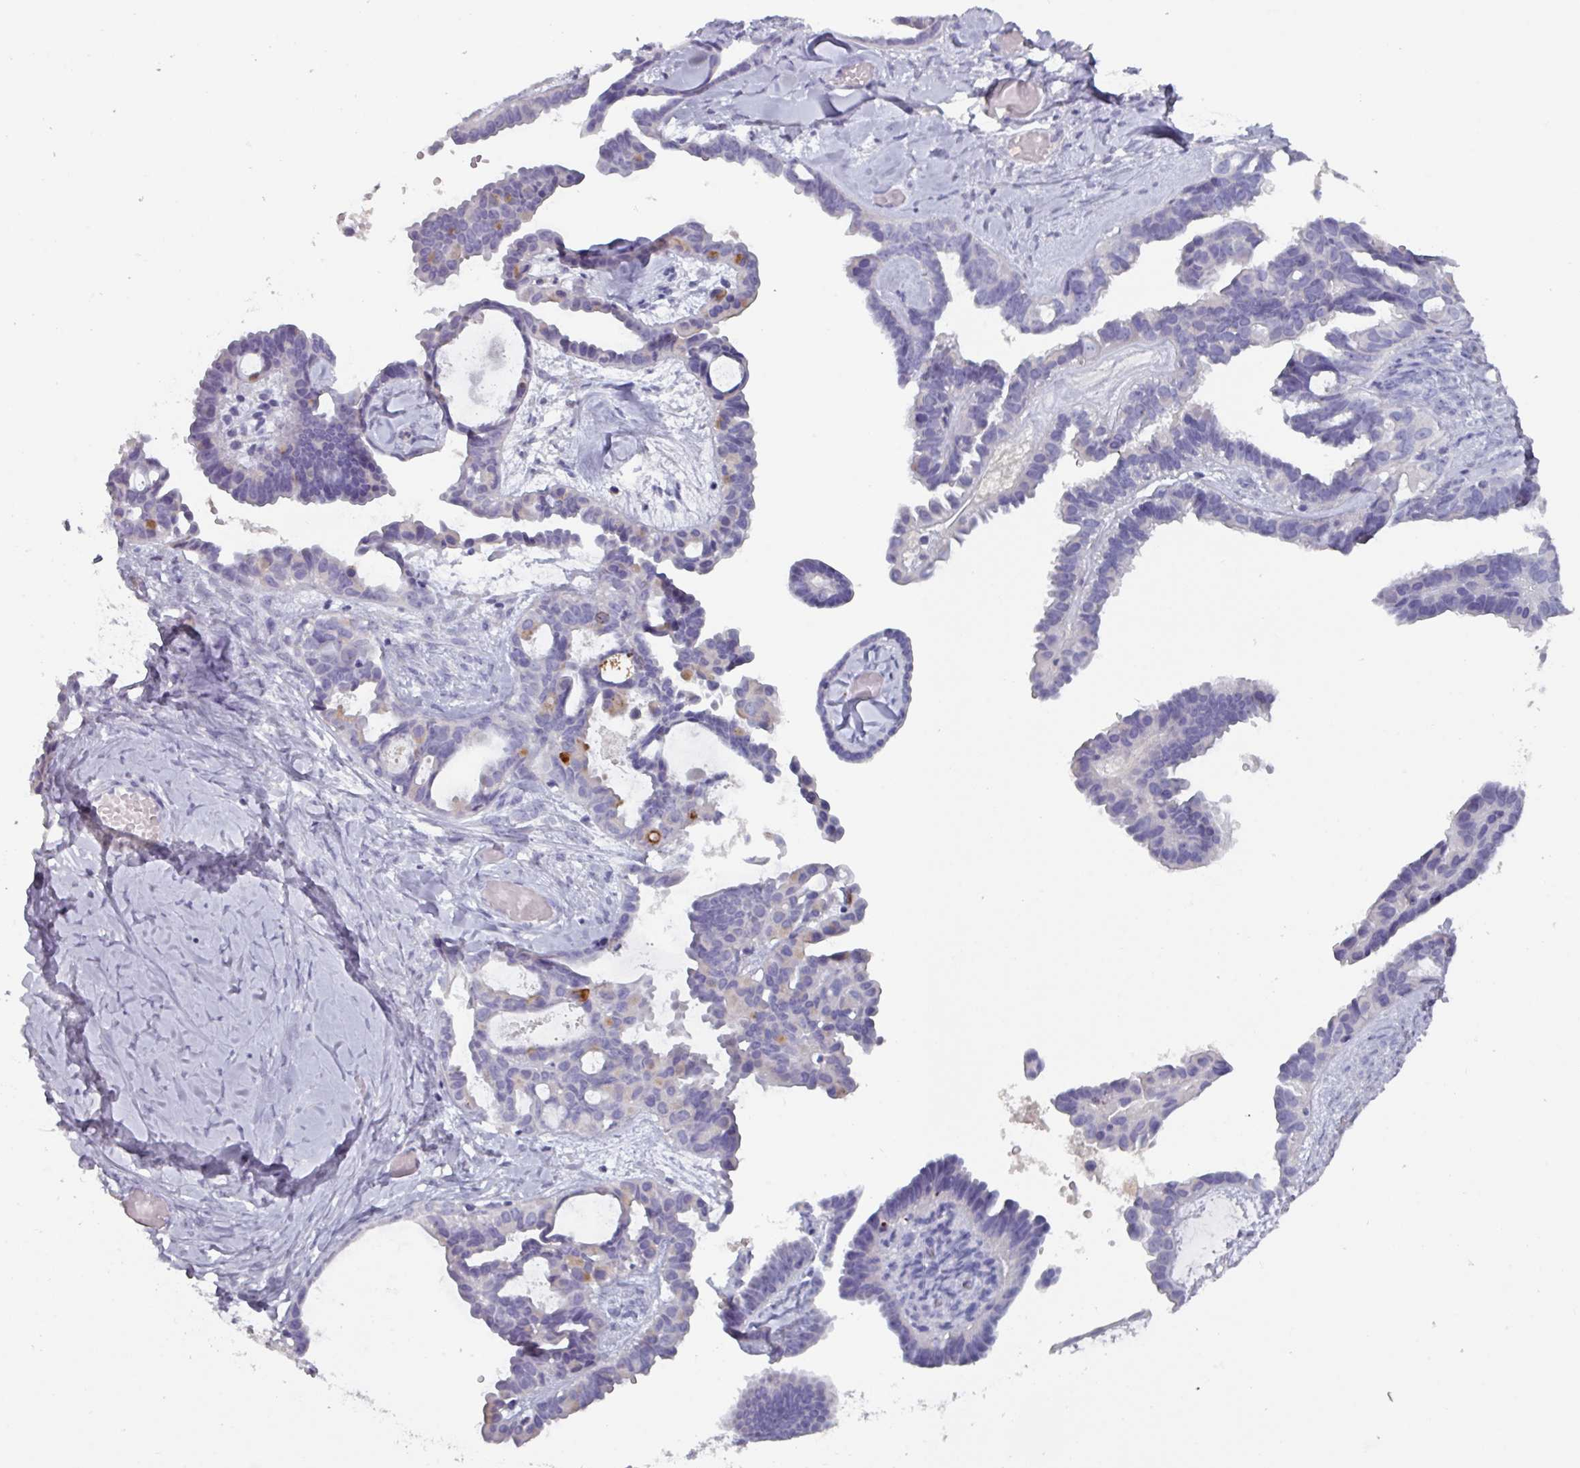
{"staining": {"intensity": "negative", "quantity": "none", "location": "none"}, "tissue": "ovarian cancer", "cell_type": "Tumor cells", "image_type": "cancer", "snomed": [{"axis": "morphology", "description": "Cystadenocarcinoma, serous, NOS"}, {"axis": "topography", "description": "Ovary"}], "caption": "IHC histopathology image of neoplastic tissue: ovarian serous cystadenocarcinoma stained with DAB exhibits no significant protein staining in tumor cells.", "gene": "OR2T10", "patient": {"sex": "female", "age": 69}}